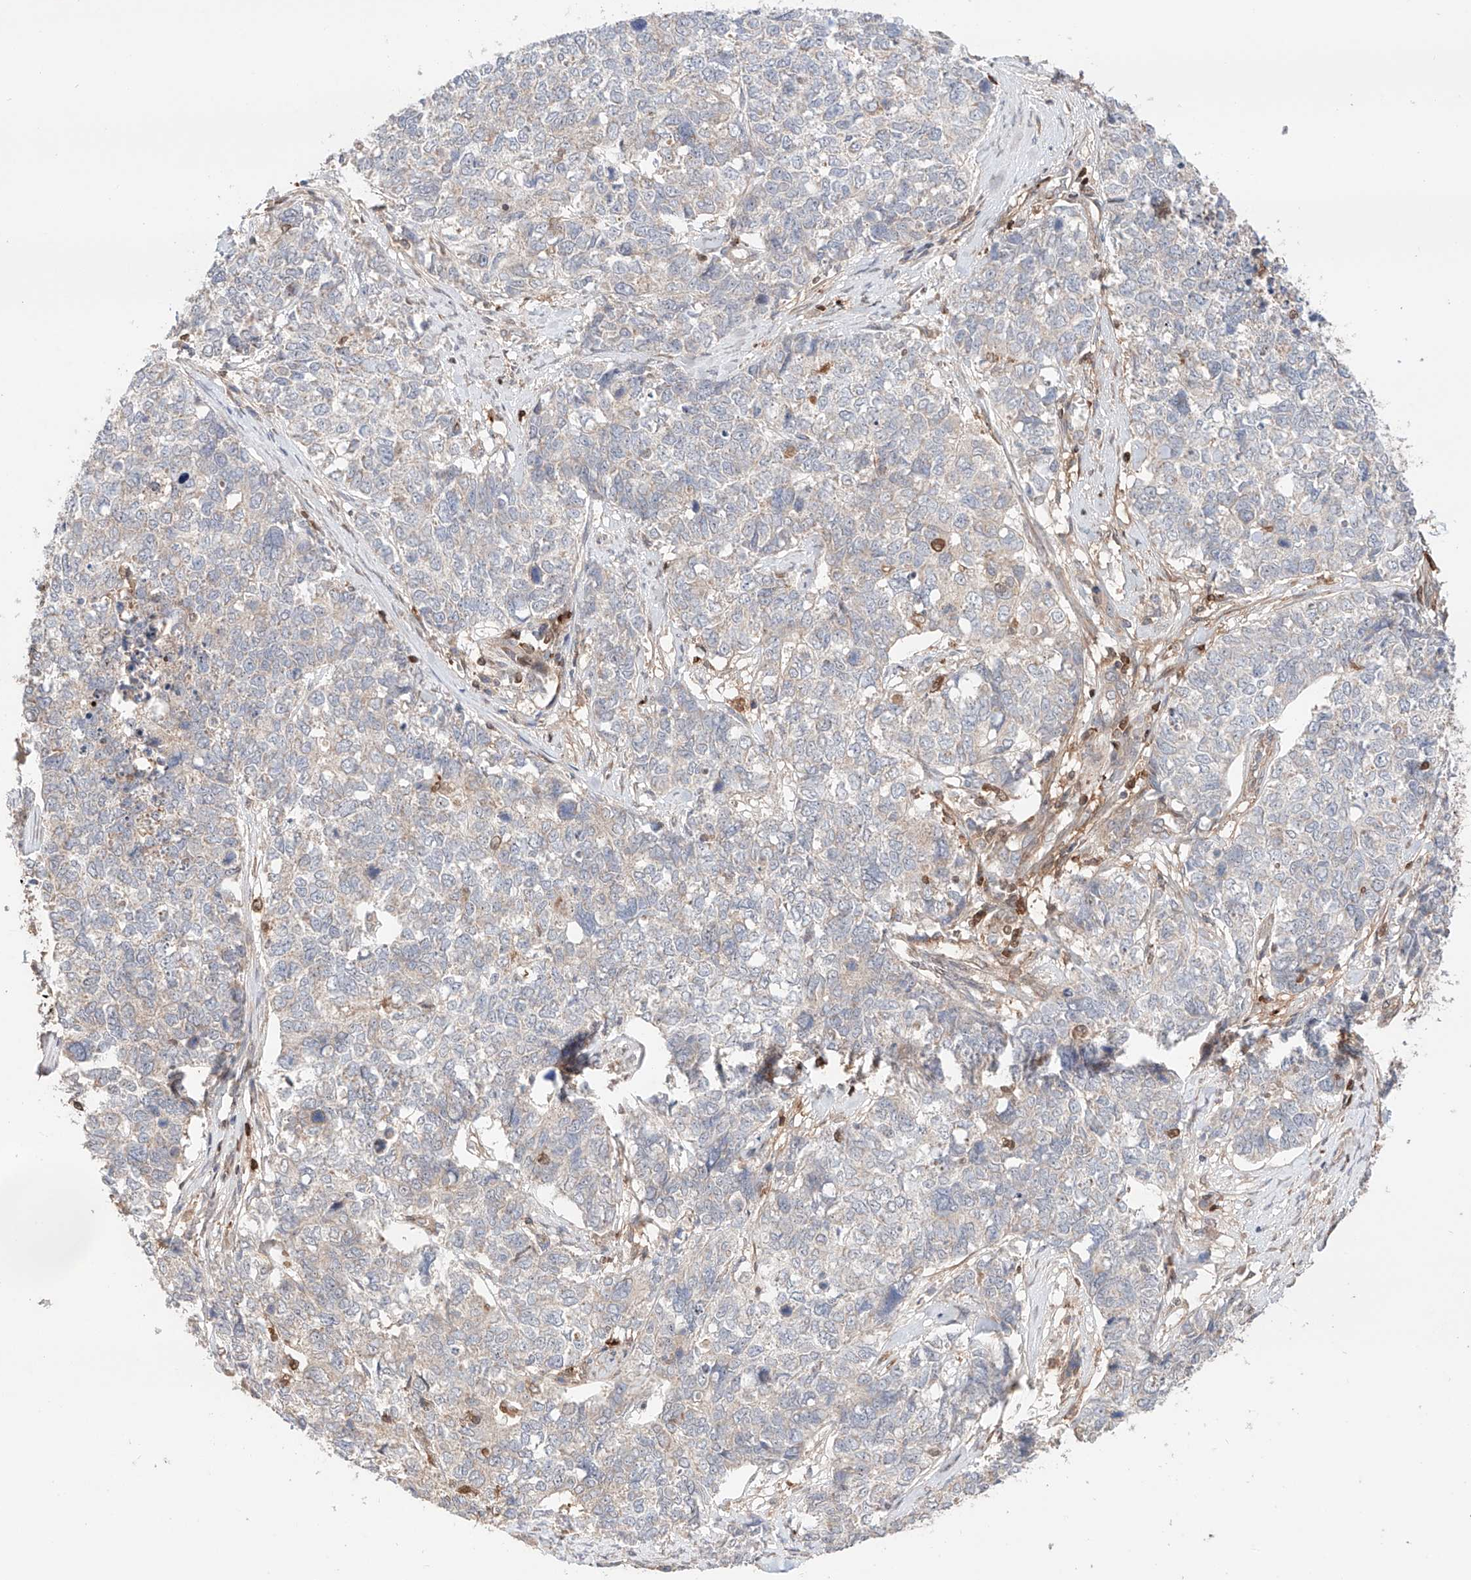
{"staining": {"intensity": "negative", "quantity": "none", "location": "none"}, "tissue": "cervical cancer", "cell_type": "Tumor cells", "image_type": "cancer", "snomed": [{"axis": "morphology", "description": "Squamous cell carcinoma, NOS"}, {"axis": "topography", "description": "Cervix"}], "caption": "Immunohistochemical staining of human cervical cancer (squamous cell carcinoma) reveals no significant positivity in tumor cells.", "gene": "IGSF22", "patient": {"sex": "female", "age": 63}}